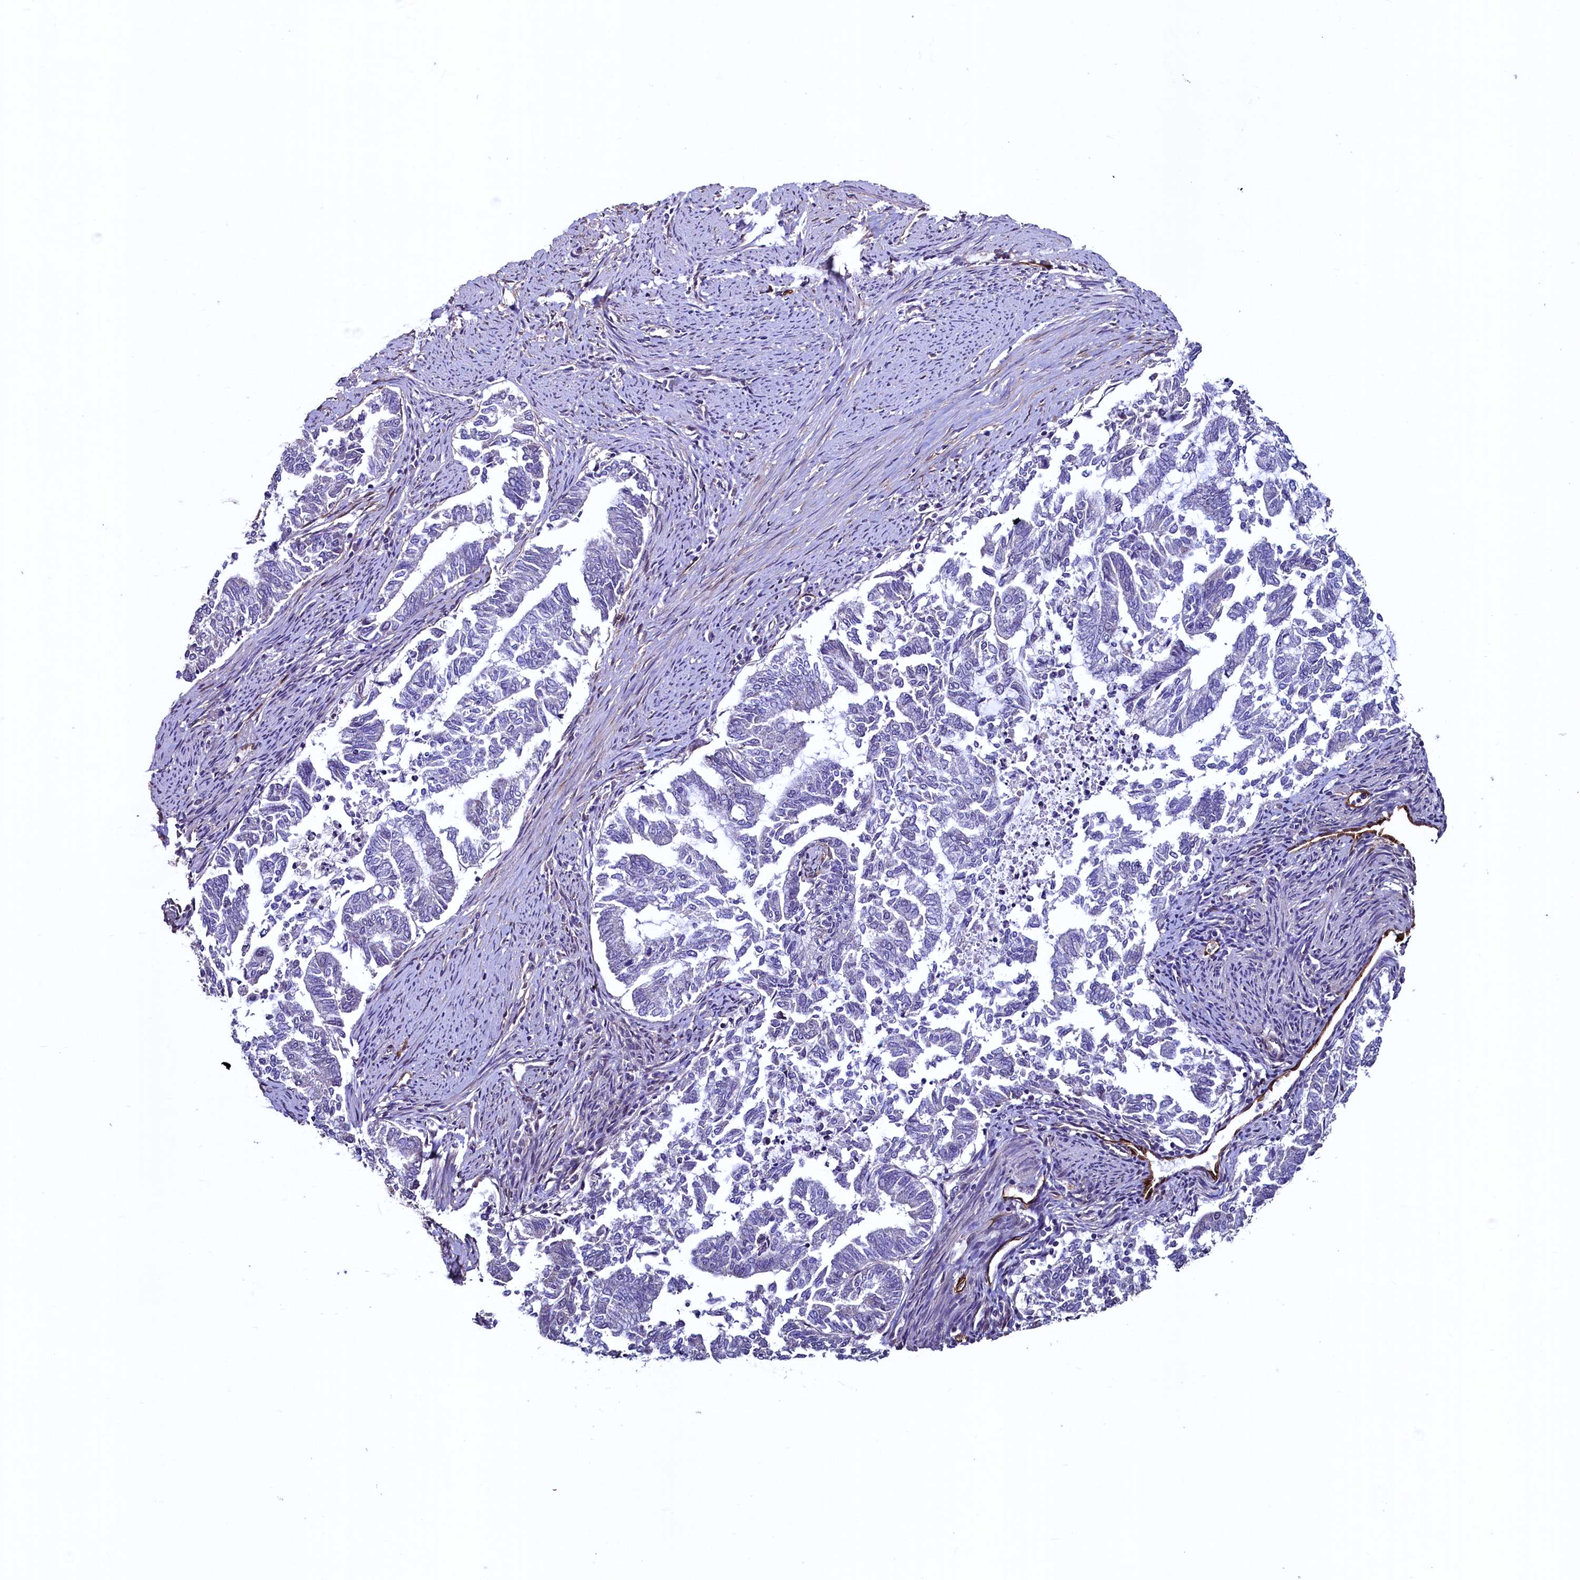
{"staining": {"intensity": "negative", "quantity": "none", "location": "none"}, "tissue": "endometrial cancer", "cell_type": "Tumor cells", "image_type": "cancer", "snomed": [{"axis": "morphology", "description": "Adenocarcinoma, NOS"}, {"axis": "topography", "description": "Endometrium"}], "caption": "DAB immunohistochemical staining of endometrial adenocarcinoma displays no significant staining in tumor cells.", "gene": "PALM", "patient": {"sex": "female", "age": 79}}